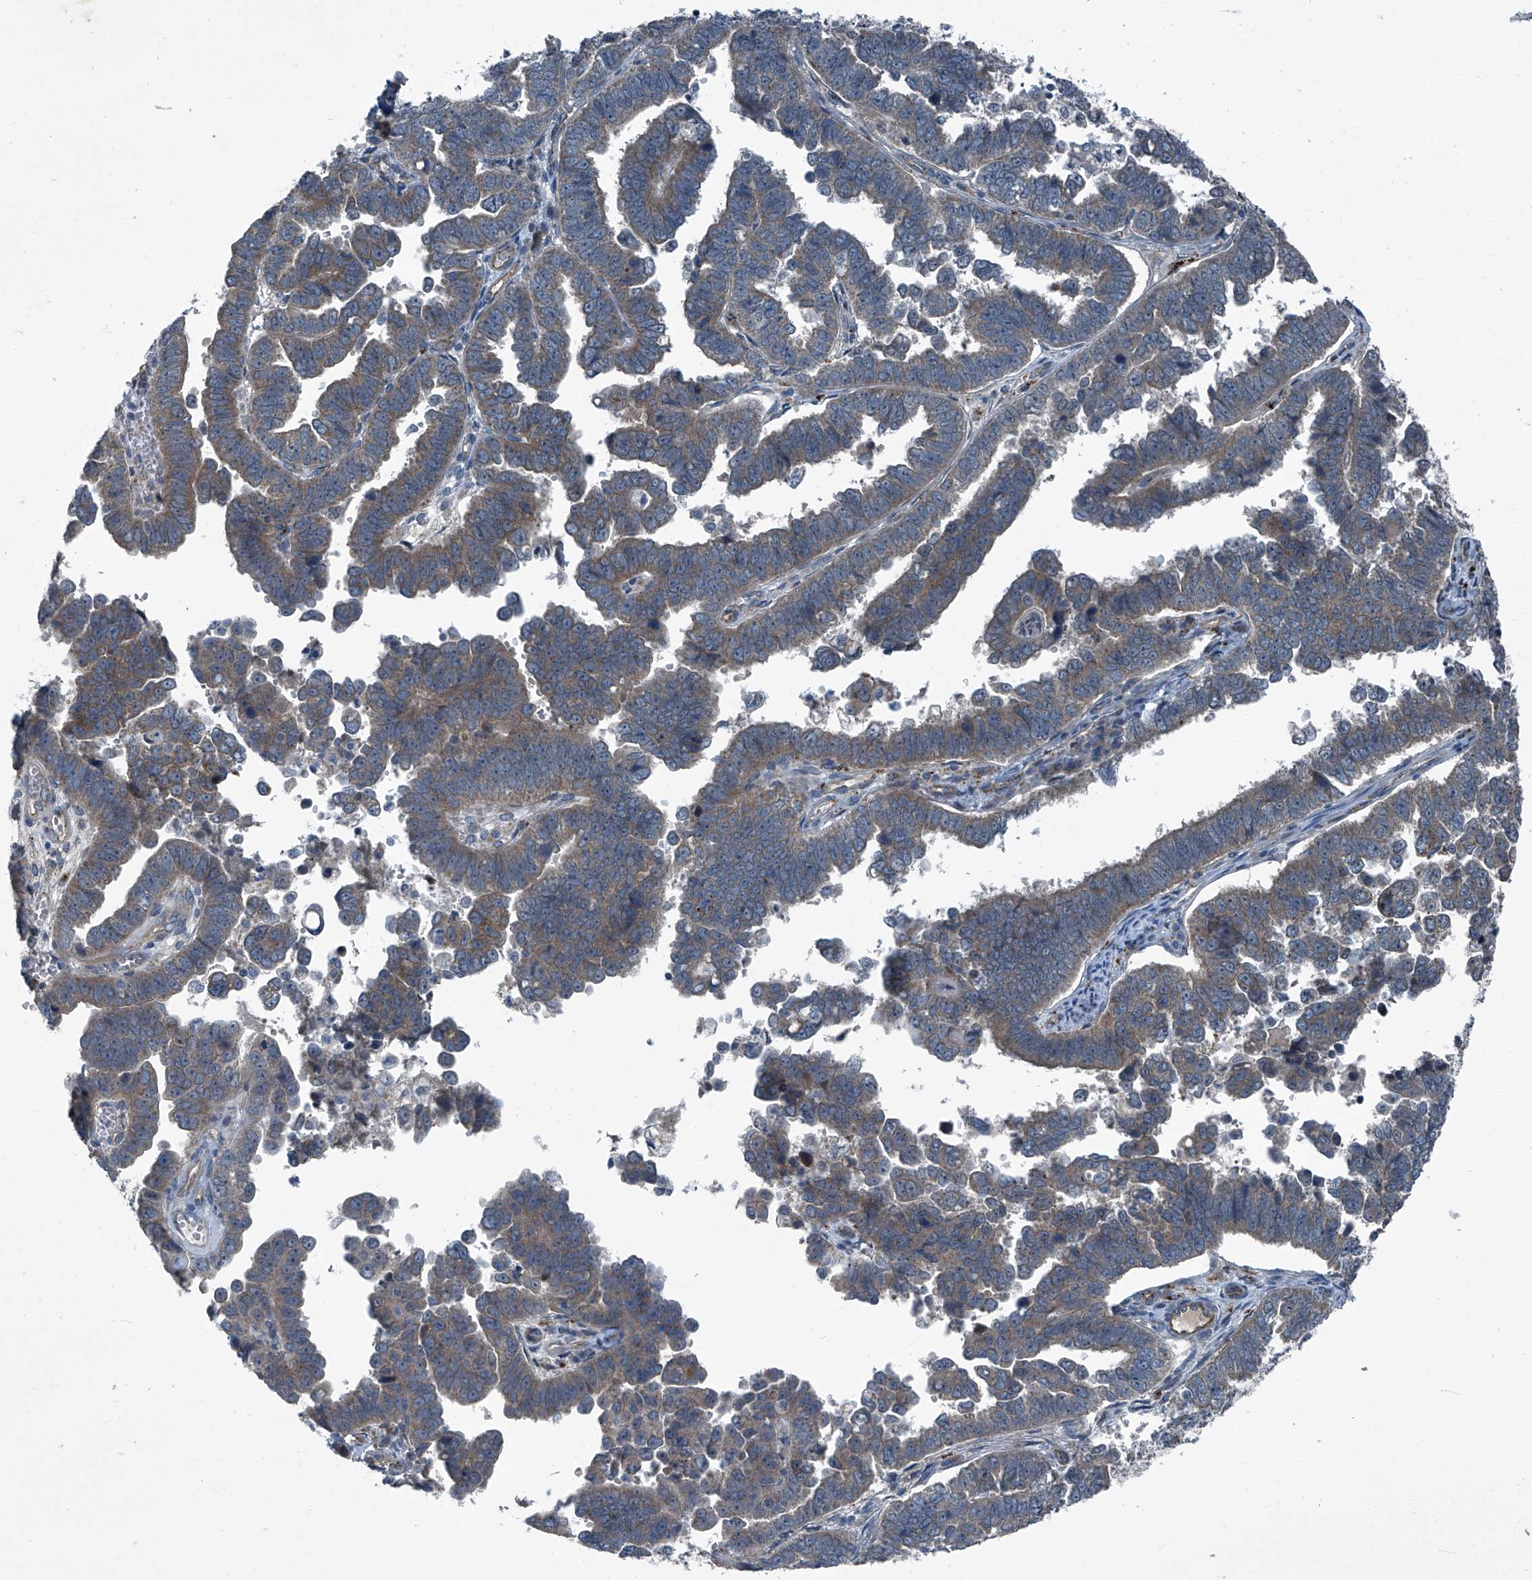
{"staining": {"intensity": "weak", "quantity": "25%-75%", "location": "cytoplasmic/membranous"}, "tissue": "endometrial cancer", "cell_type": "Tumor cells", "image_type": "cancer", "snomed": [{"axis": "morphology", "description": "Adenocarcinoma, NOS"}, {"axis": "topography", "description": "Endometrium"}], "caption": "Immunohistochemistry image of neoplastic tissue: human adenocarcinoma (endometrial) stained using immunohistochemistry exhibits low levels of weak protein expression localized specifically in the cytoplasmic/membranous of tumor cells, appearing as a cytoplasmic/membranous brown color.", "gene": "SENP2", "patient": {"sex": "female", "age": 75}}